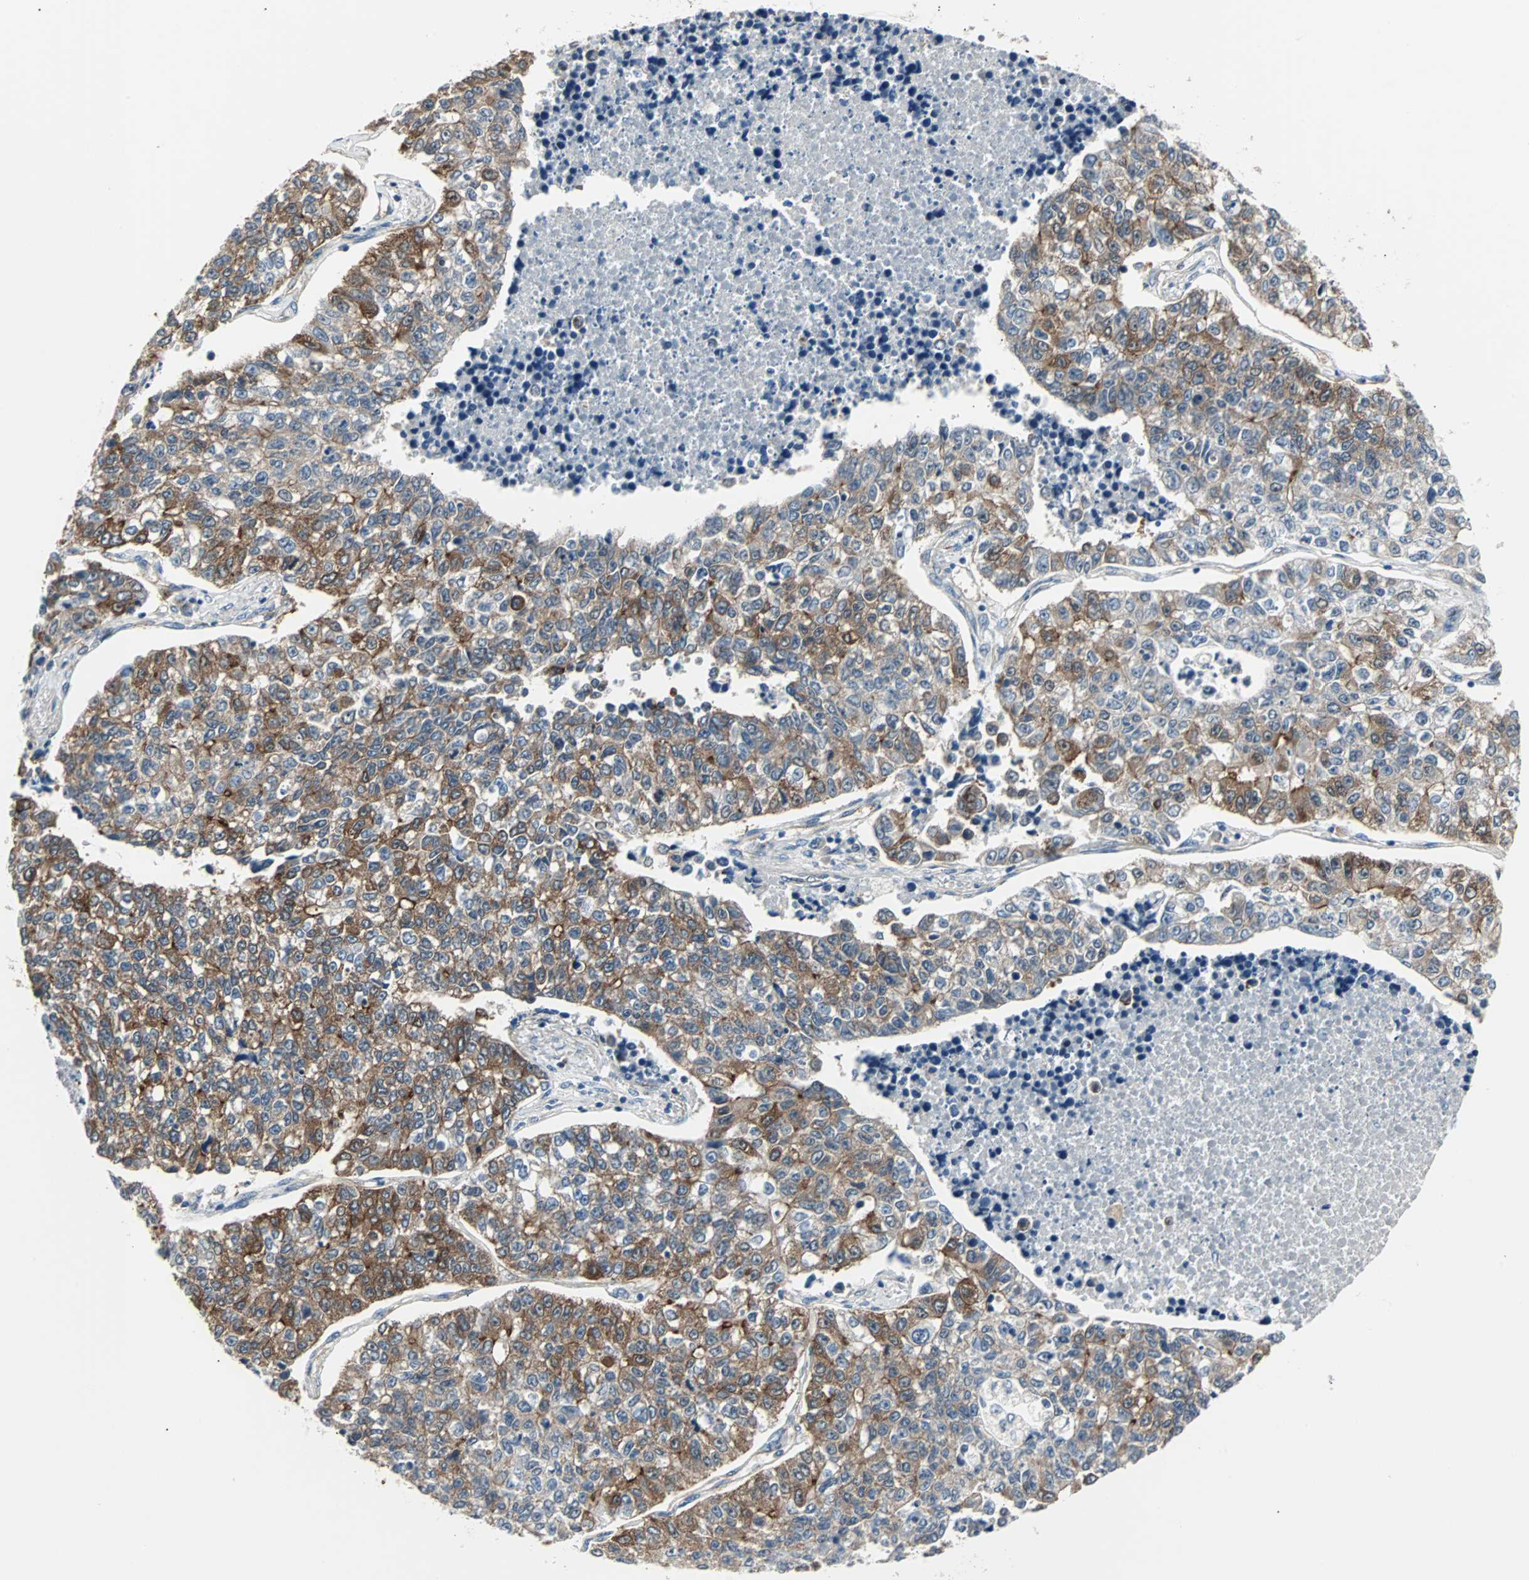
{"staining": {"intensity": "moderate", "quantity": "25%-75%", "location": "cytoplasmic/membranous"}, "tissue": "lung cancer", "cell_type": "Tumor cells", "image_type": "cancer", "snomed": [{"axis": "morphology", "description": "Adenocarcinoma, NOS"}, {"axis": "topography", "description": "Lung"}], "caption": "Adenocarcinoma (lung) stained with DAB immunohistochemistry demonstrates medium levels of moderate cytoplasmic/membranous expression in about 25%-75% of tumor cells.", "gene": "CMC2", "patient": {"sex": "male", "age": 49}}